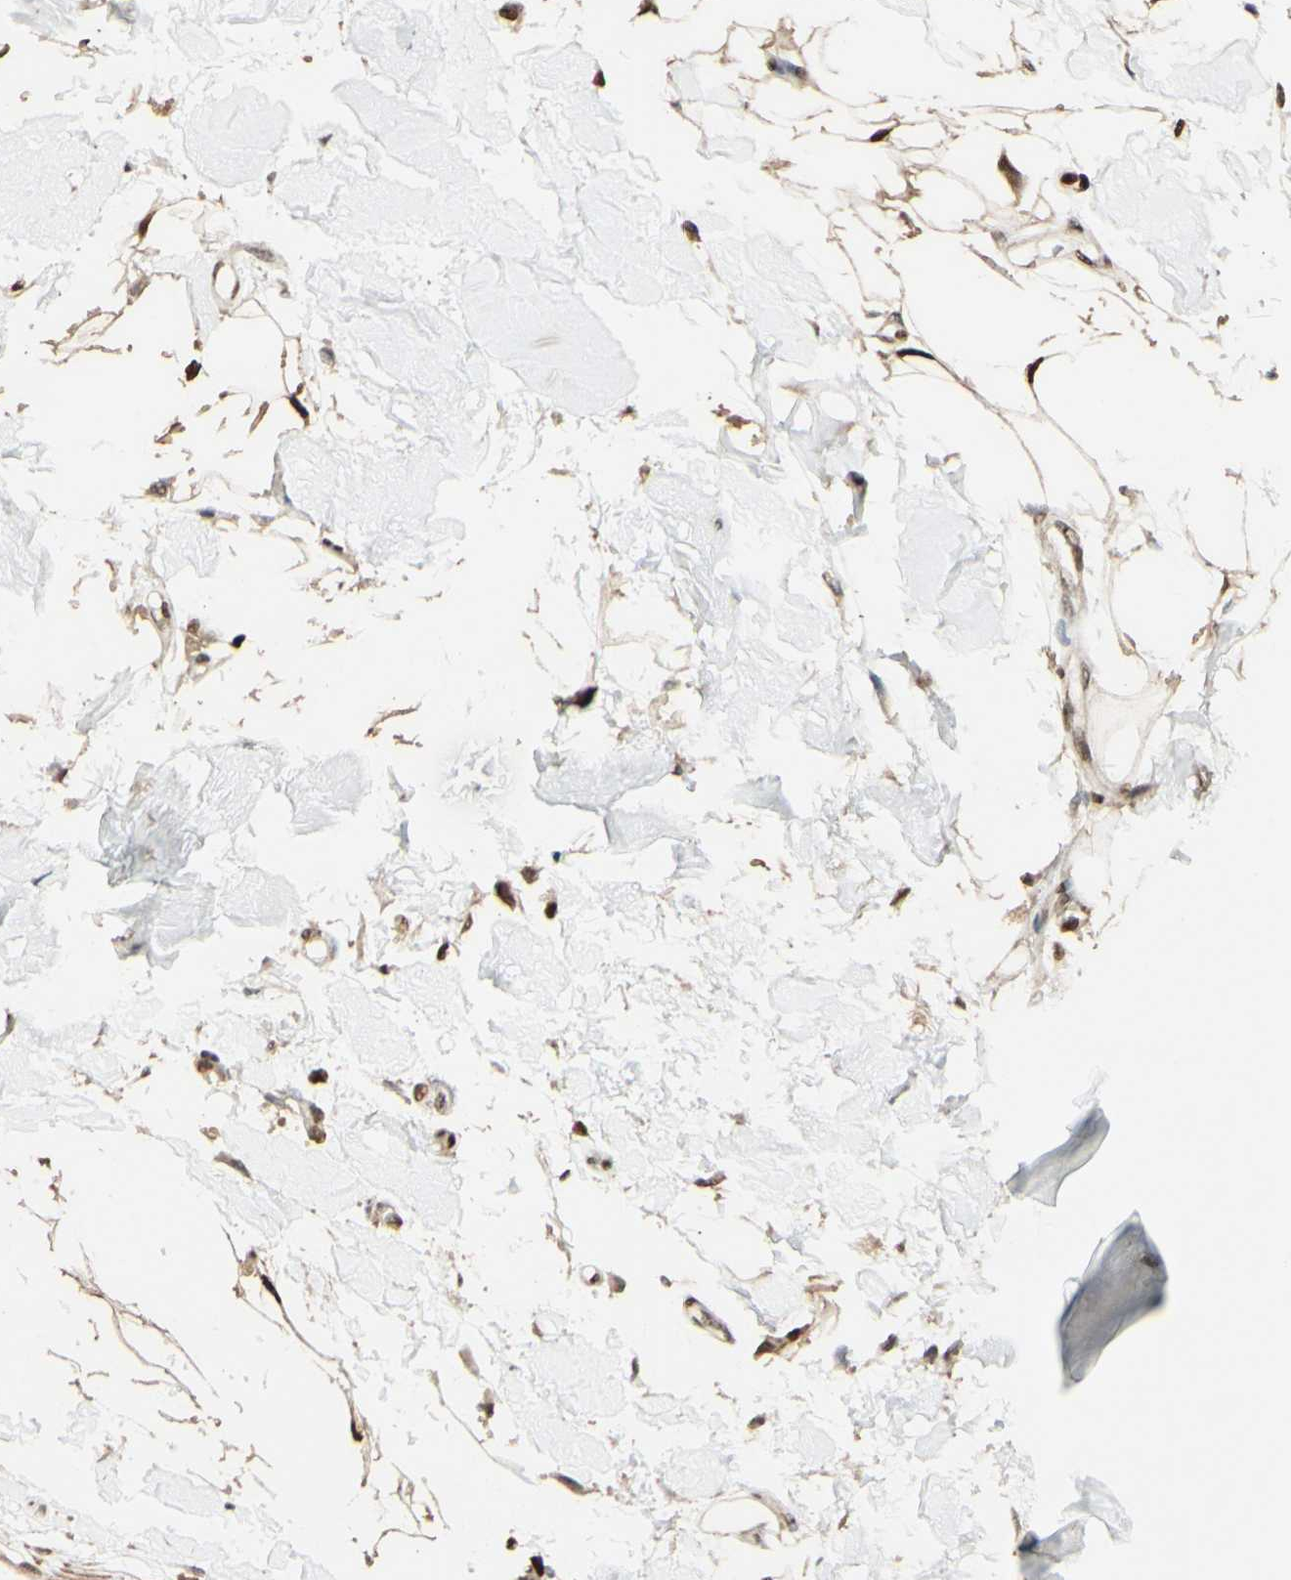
{"staining": {"intensity": "moderate", "quantity": ">75%", "location": "nuclear"}, "tissue": "adipose tissue", "cell_type": "Adipocytes", "image_type": "normal", "snomed": [{"axis": "morphology", "description": "Squamous cell carcinoma, NOS"}, {"axis": "topography", "description": "Skin"}], "caption": "A medium amount of moderate nuclear expression is appreciated in approximately >75% of adipocytes in benign adipose tissue.", "gene": "MAP3K4", "patient": {"sex": "male", "age": 83}}